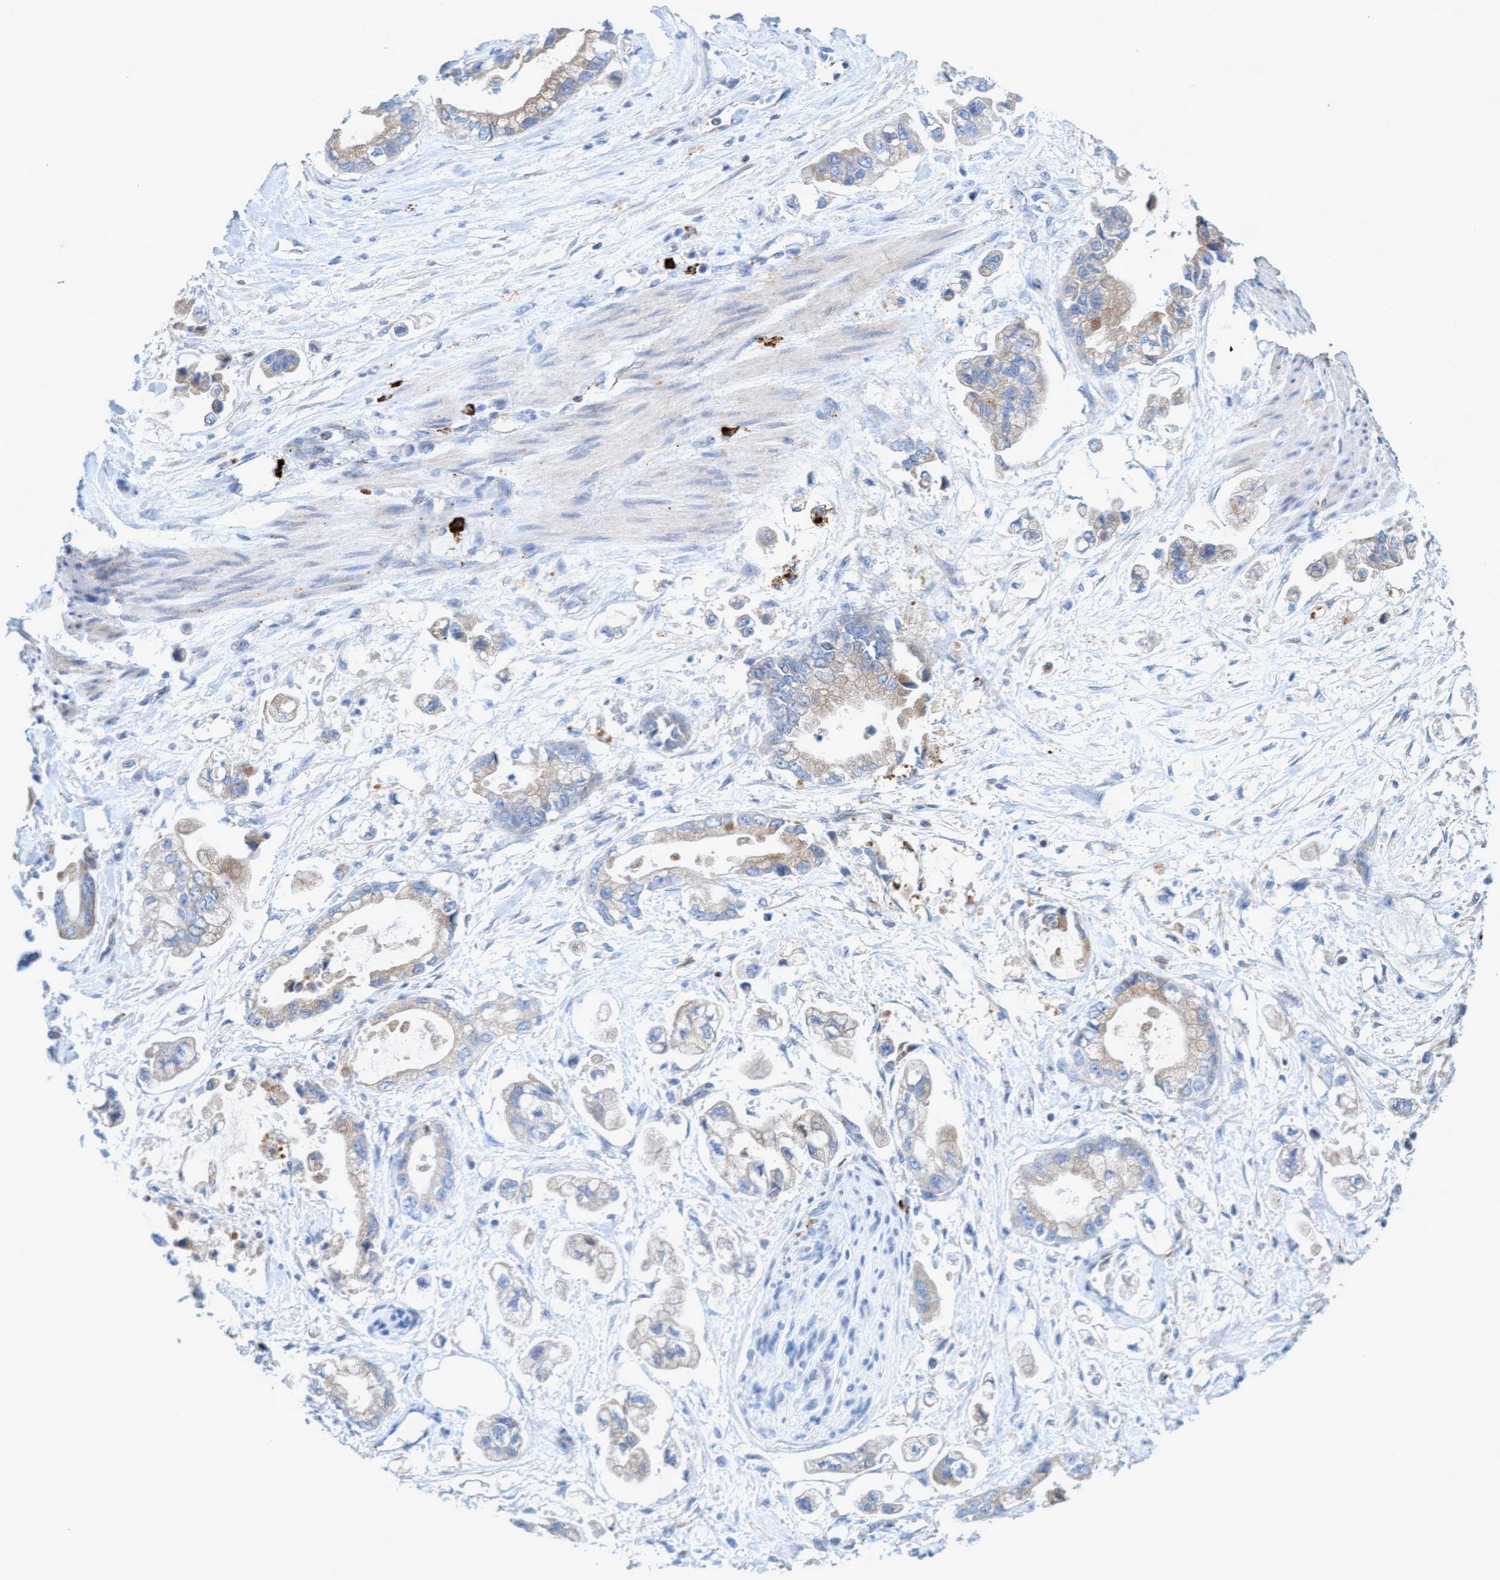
{"staining": {"intensity": "weak", "quantity": "25%-75%", "location": "cytoplasmic/membranous"}, "tissue": "stomach cancer", "cell_type": "Tumor cells", "image_type": "cancer", "snomed": [{"axis": "morphology", "description": "Normal tissue, NOS"}, {"axis": "morphology", "description": "Adenocarcinoma, NOS"}, {"axis": "topography", "description": "Stomach"}], "caption": "Adenocarcinoma (stomach) stained with DAB IHC demonstrates low levels of weak cytoplasmic/membranous staining in about 25%-75% of tumor cells. The staining was performed using DAB to visualize the protein expression in brown, while the nuclei were stained in blue with hematoxylin (Magnification: 20x).", "gene": "SGSH", "patient": {"sex": "male", "age": 62}}